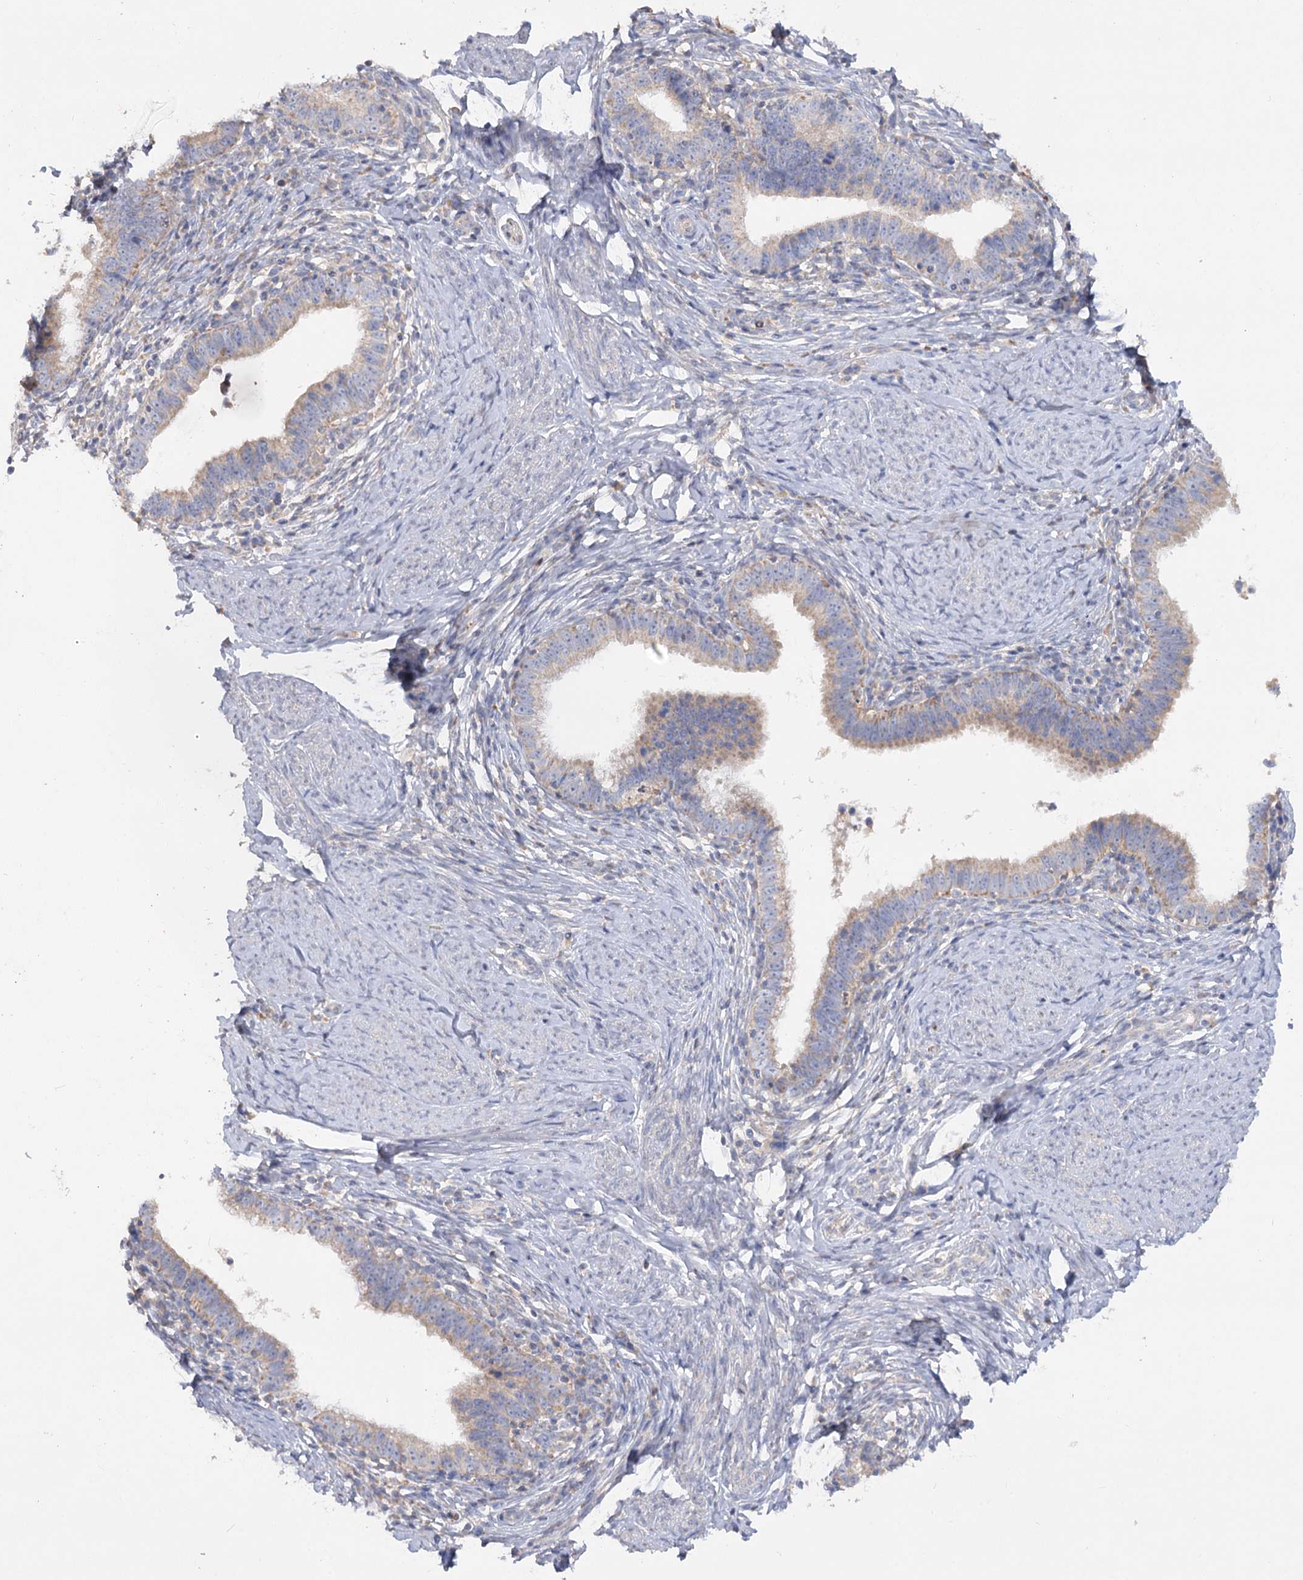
{"staining": {"intensity": "weak", "quantity": "25%-75%", "location": "cytoplasmic/membranous"}, "tissue": "cervical cancer", "cell_type": "Tumor cells", "image_type": "cancer", "snomed": [{"axis": "morphology", "description": "Adenocarcinoma, NOS"}, {"axis": "topography", "description": "Cervix"}], "caption": "Immunohistochemistry photomicrograph of neoplastic tissue: human cervical cancer stained using immunohistochemistry (IHC) displays low levels of weak protein expression localized specifically in the cytoplasmic/membranous of tumor cells, appearing as a cytoplasmic/membranous brown color.", "gene": "TMEM187", "patient": {"sex": "female", "age": 36}}